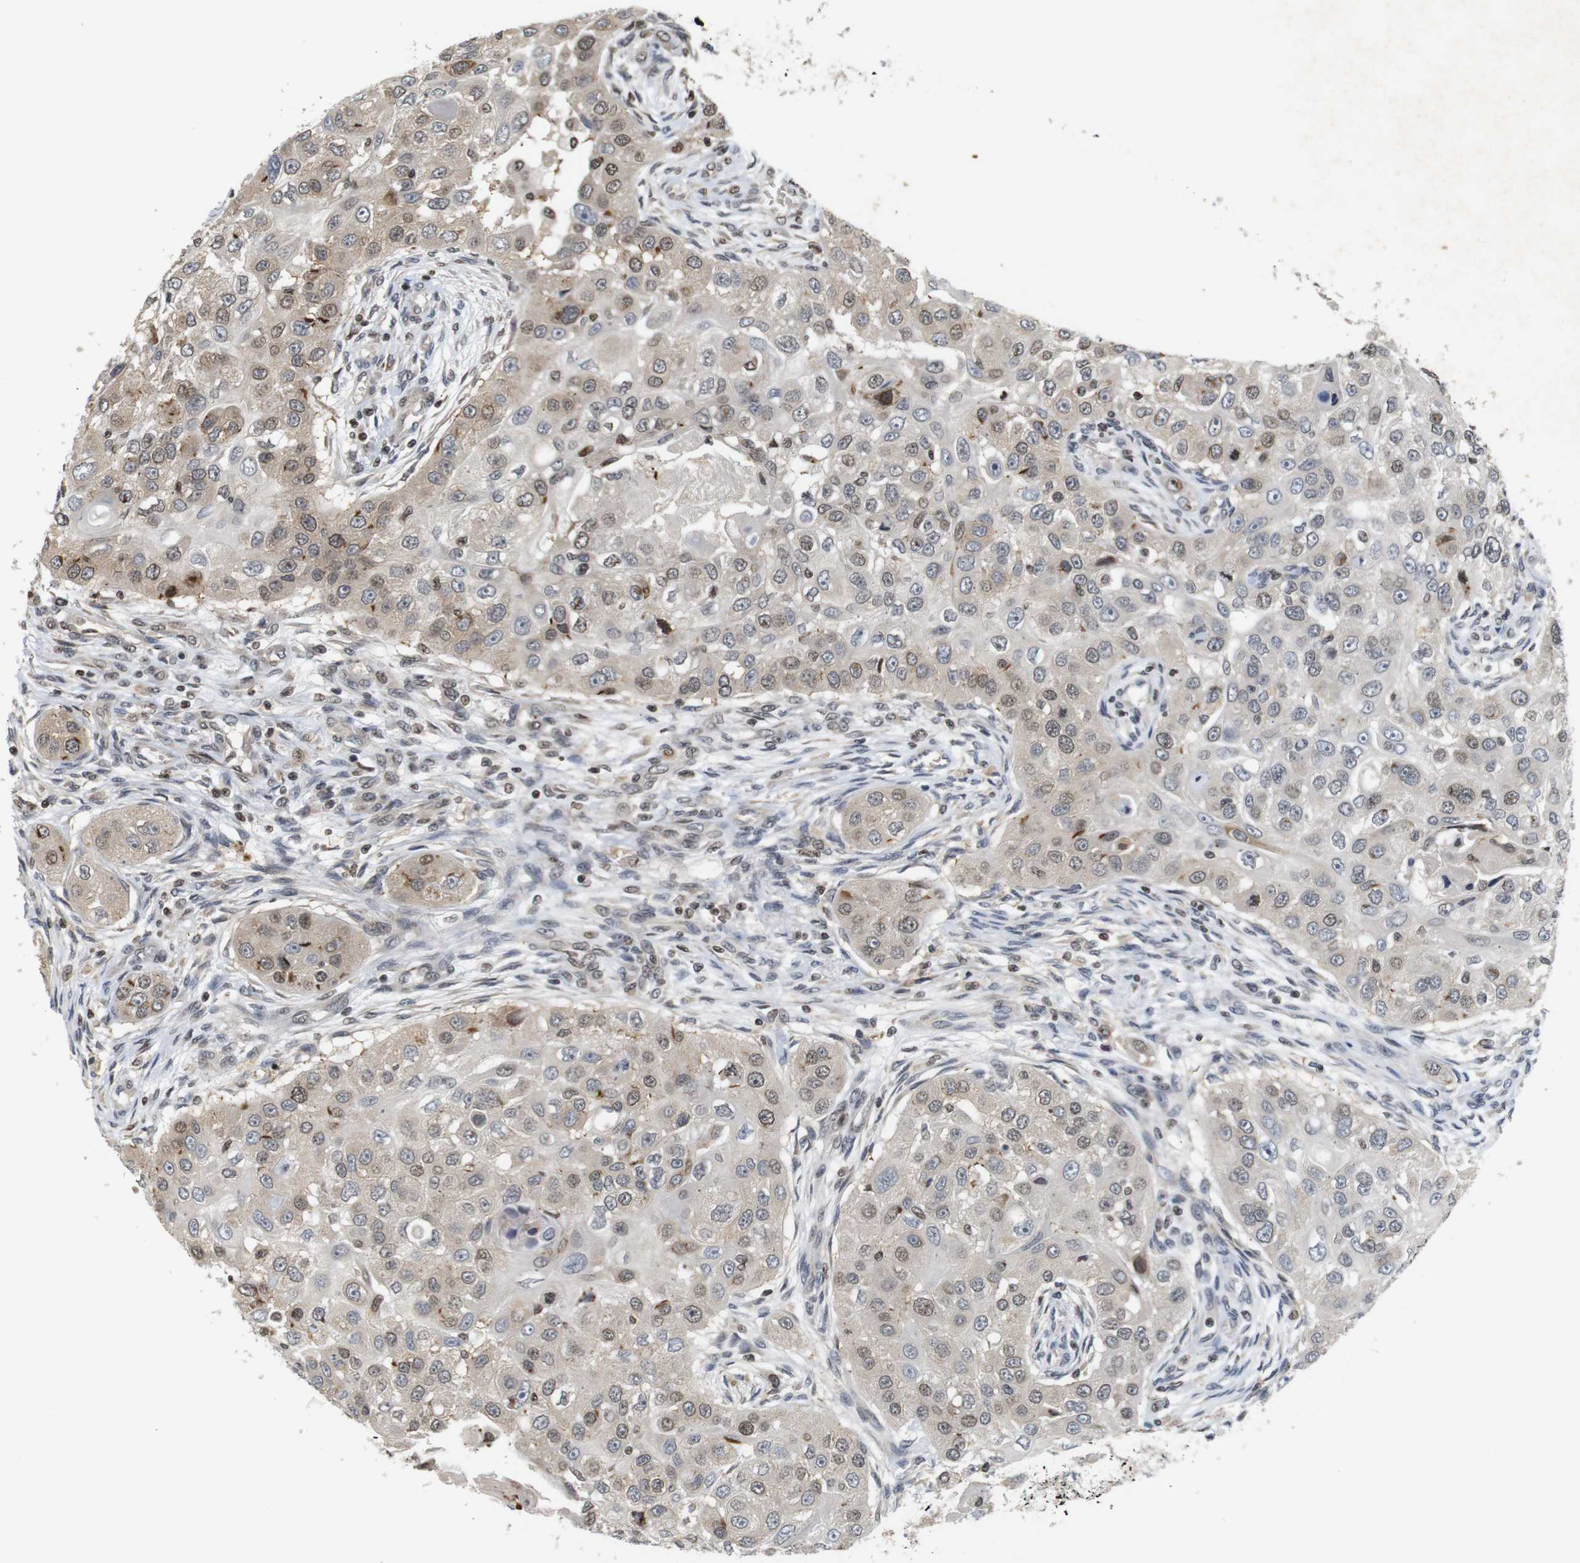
{"staining": {"intensity": "moderate", "quantity": "<25%", "location": "cytoplasmic/membranous,nuclear"}, "tissue": "head and neck cancer", "cell_type": "Tumor cells", "image_type": "cancer", "snomed": [{"axis": "morphology", "description": "Normal tissue, NOS"}, {"axis": "morphology", "description": "Squamous cell carcinoma, NOS"}, {"axis": "topography", "description": "Skeletal muscle"}, {"axis": "topography", "description": "Head-Neck"}], "caption": "Immunohistochemical staining of head and neck cancer demonstrates low levels of moderate cytoplasmic/membranous and nuclear expression in approximately <25% of tumor cells. (DAB (3,3'-diaminobenzidine) IHC with brightfield microscopy, high magnification).", "gene": "MBD1", "patient": {"sex": "male", "age": 51}}